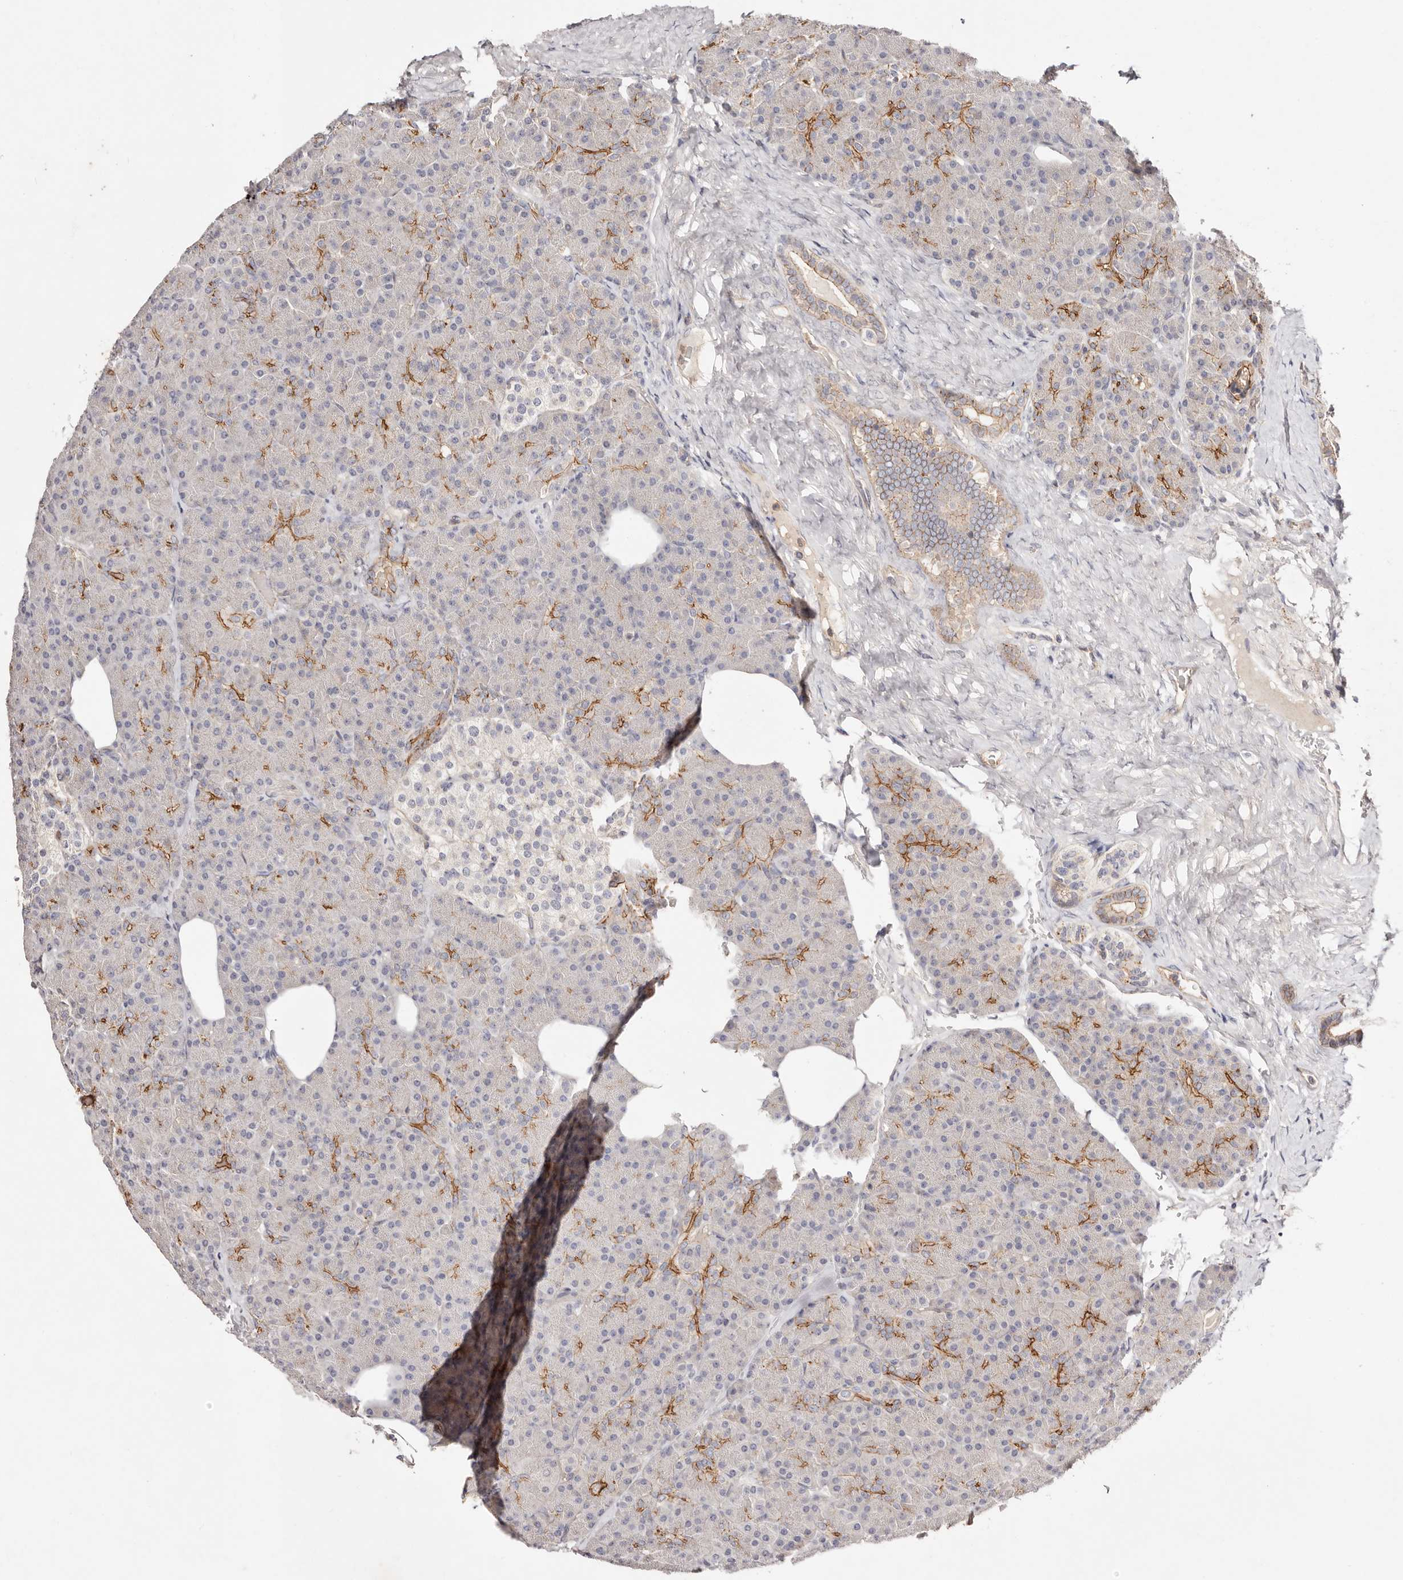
{"staining": {"intensity": "strong", "quantity": "<25%", "location": "cytoplasmic/membranous"}, "tissue": "pancreas", "cell_type": "Exocrine glandular cells", "image_type": "normal", "snomed": [{"axis": "morphology", "description": "Normal tissue, NOS"}, {"axis": "topography", "description": "Pancreas"}], "caption": "Protein staining displays strong cytoplasmic/membranous expression in approximately <25% of exocrine glandular cells in benign pancreas. Nuclei are stained in blue.", "gene": "SLC35B2", "patient": {"sex": "female", "age": 43}}